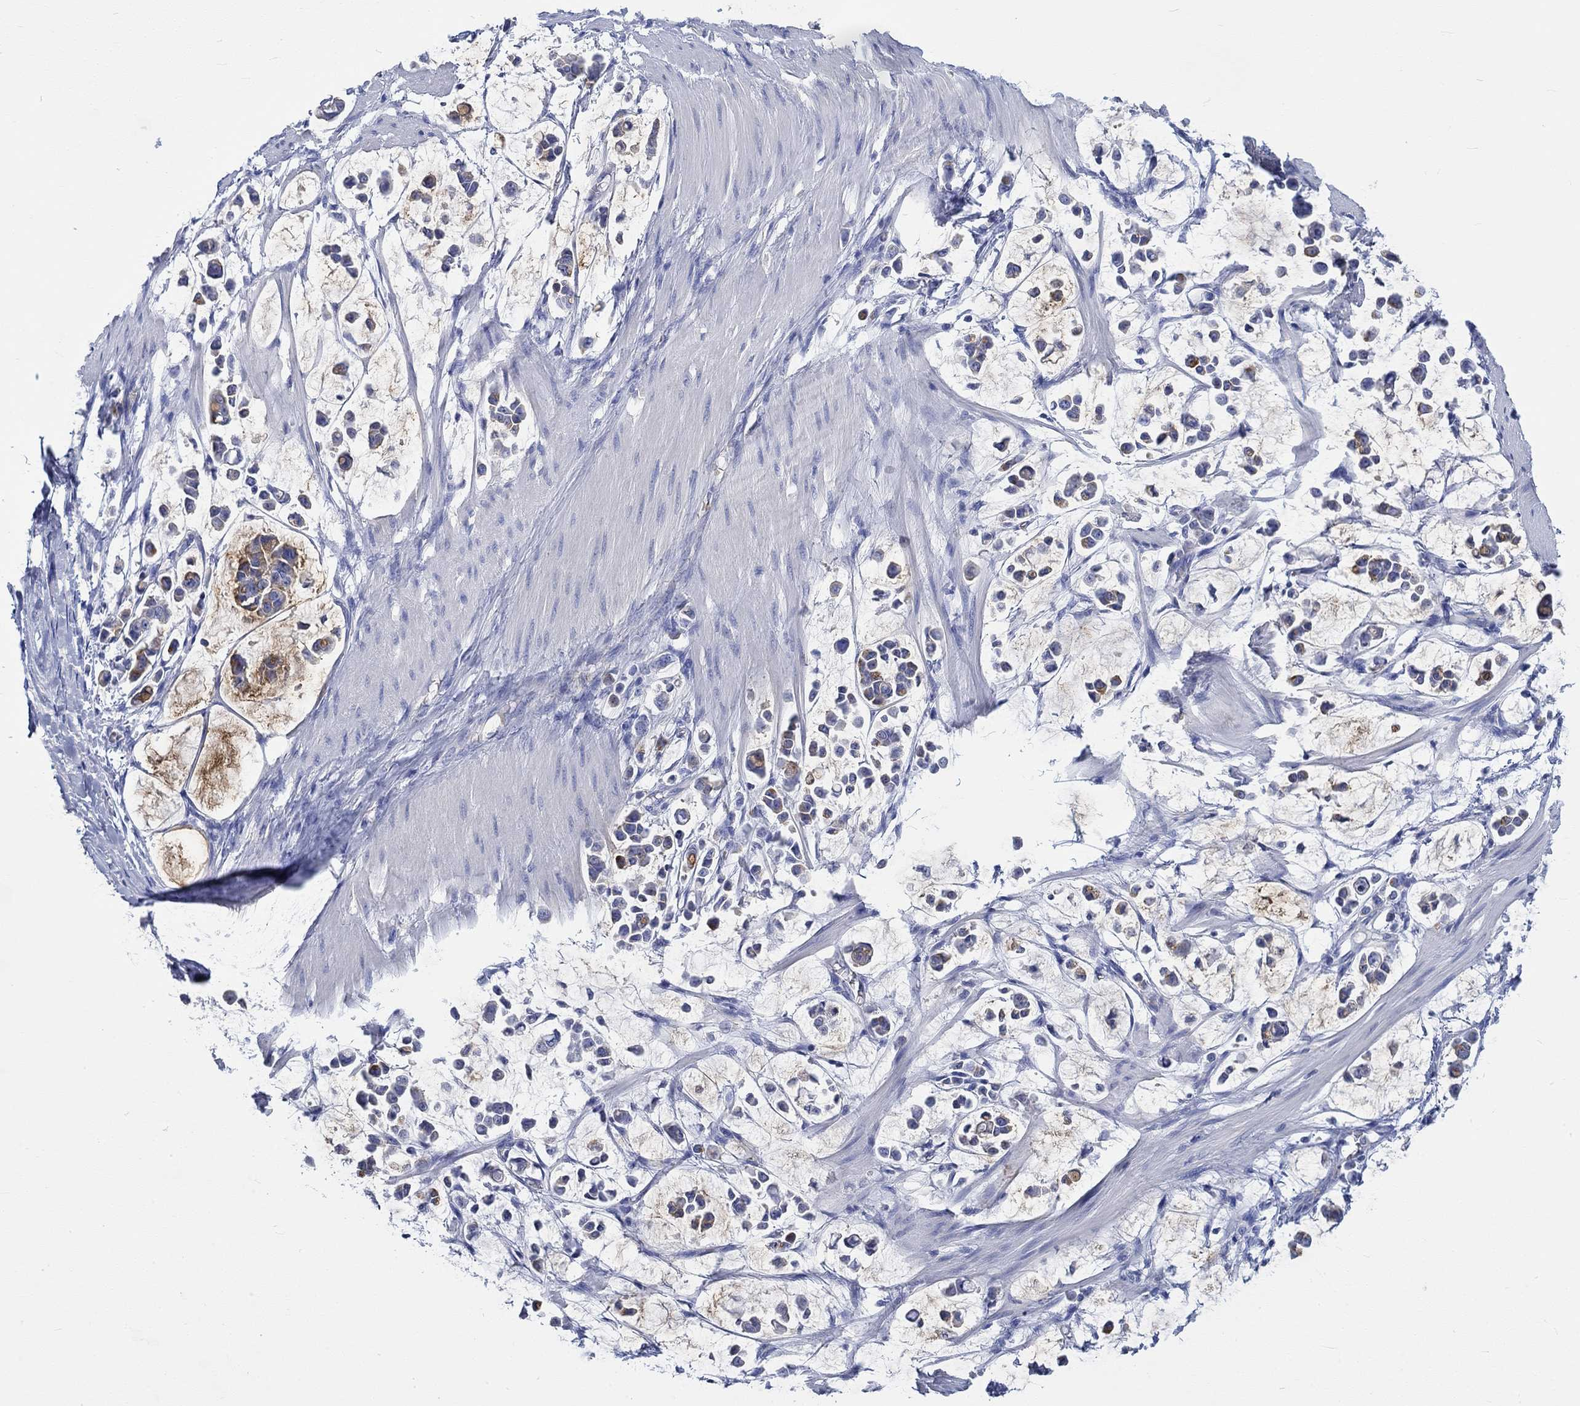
{"staining": {"intensity": "strong", "quantity": "<25%", "location": "cytoplasmic/membranous"}, "tissue": "stomach cancer", "cell_type": "Tumor cells", "image_type": "cancer", "snomed": [{"axis": "morphology", "description": "Adenocarcinoma, NOS"}, {"axis": "topography", "description": "Stomach"}], "caption": "Protein staining of stomach cancer (adenocarcinoma) tissue shows strong cytoplasmic/membranous staining in about <25% of tumor cells.", "gene": "KCNA1", "patient": {"sex": "male", "age": 82}}